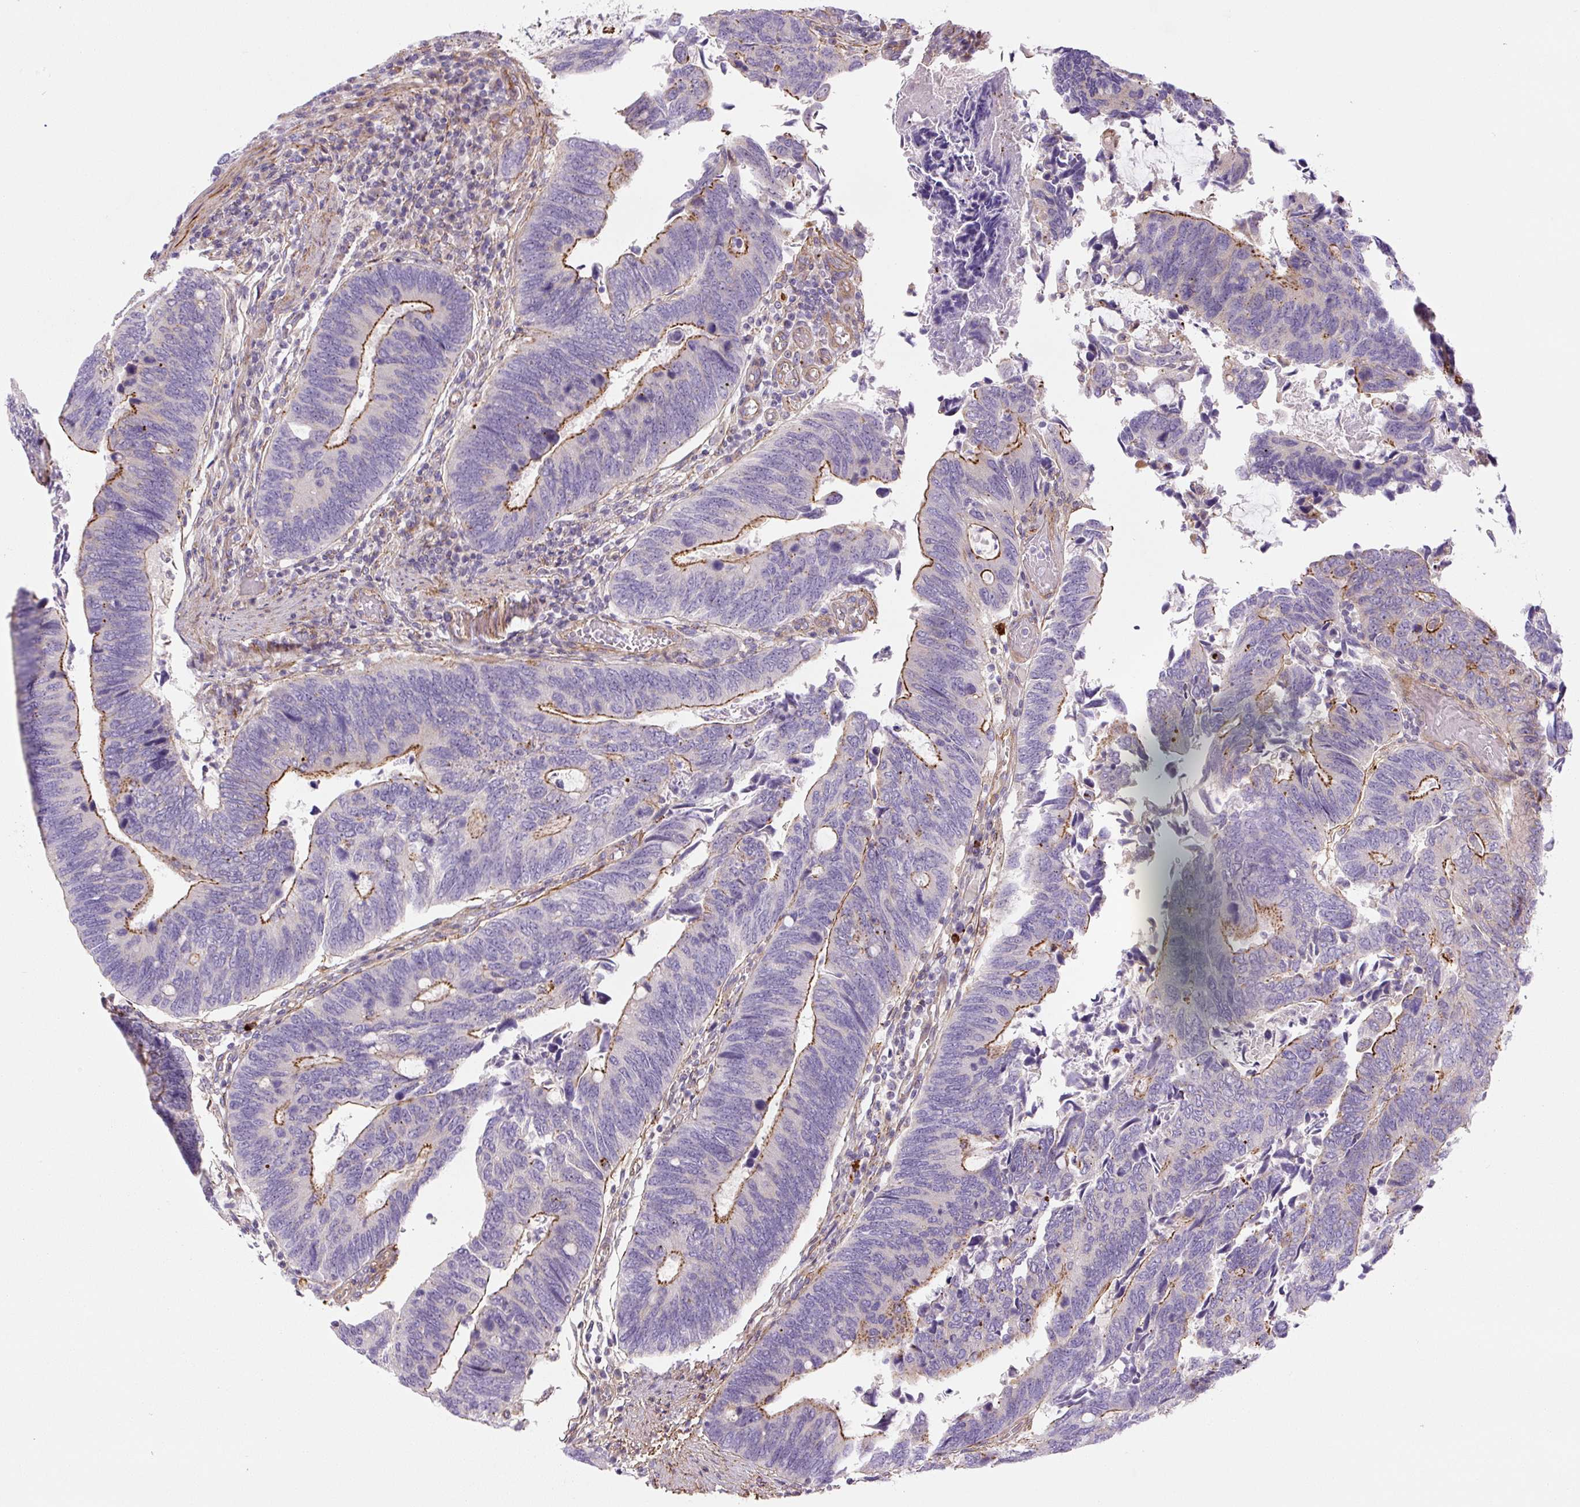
{"staining": {"intensity": "moderate", "quantity": "25%-75%", "location": "cytoplasmic/membranous"}, "tissue": "colorectal cancer", "cell_type": "Tumor cells", "image_type": "cancer", "snomed": [{"axis": "morphology", "description": "Adenocarcinoma, NOS"}, {"axis": "topography", "description": "Colon"}], "caption": "A high-resolution histopathology image shows immunohistochemistry (IHC) staining of colorectal cancer, which reveals moderate cytoplasmic/membranous staining in about 25%-75% of tumor cells.", "gene": "CCNI2", "patient": {"sex": "male", "age": 87}}